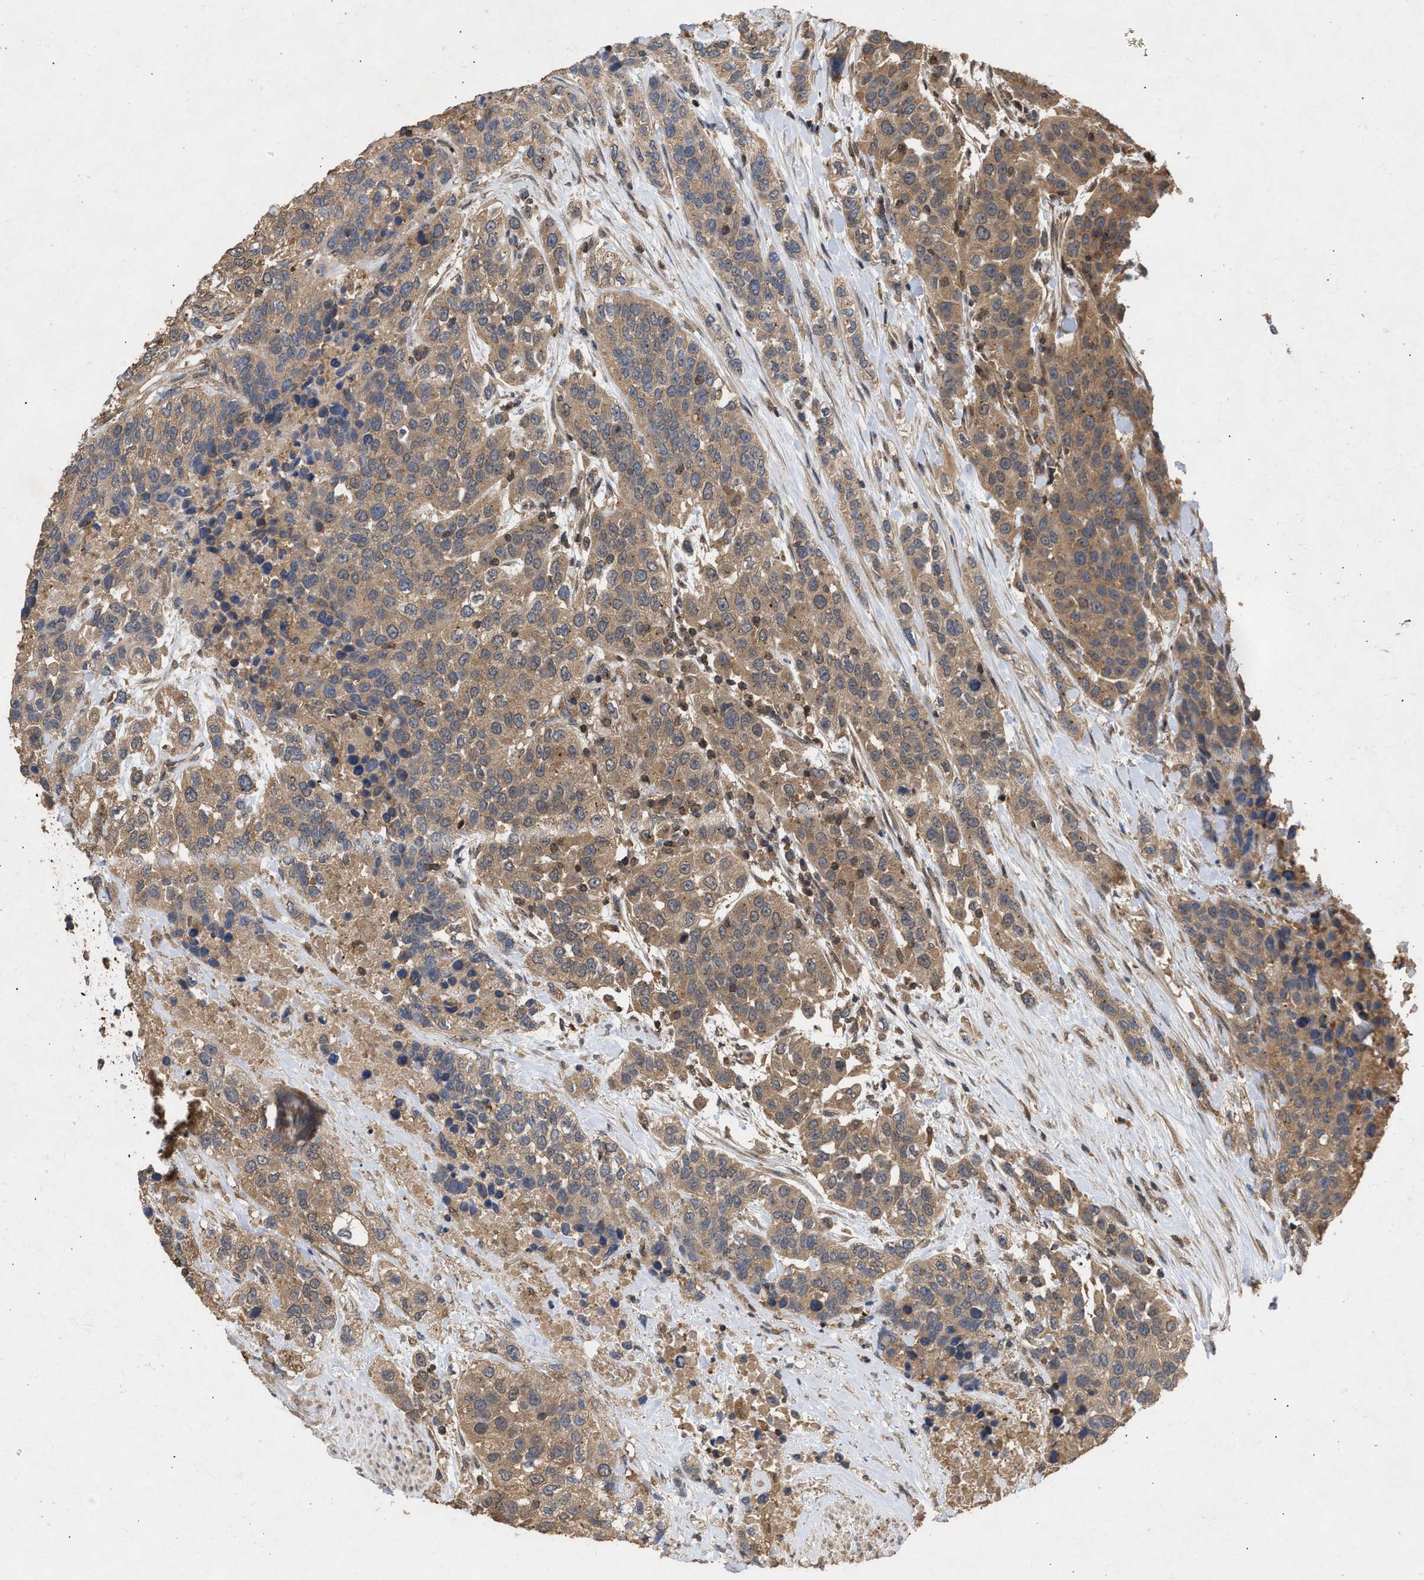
{"staining": {"intensity": "moderate", "quantity": ">75%", "location": "cytoplasmic/membranous"}, "tissue": "urothelial cancer", "cell_type": "Tumor cells", "image_type": "cancer", "snomed": [{"axis": "morphology", "description": "Urothelial carcinoma, High grade"}, {"axis": "topography", "description": "Urinary bladder"}], "caption": "There is medium levels of moderate cytoplasmic/membranous staining in tumor cells of urothelial carcinoma (high-grade), as demonstrated by immunohistochemical staining (brown color).", "gene": "FITM1", "patient": {"sex": "female", "age": 80}}